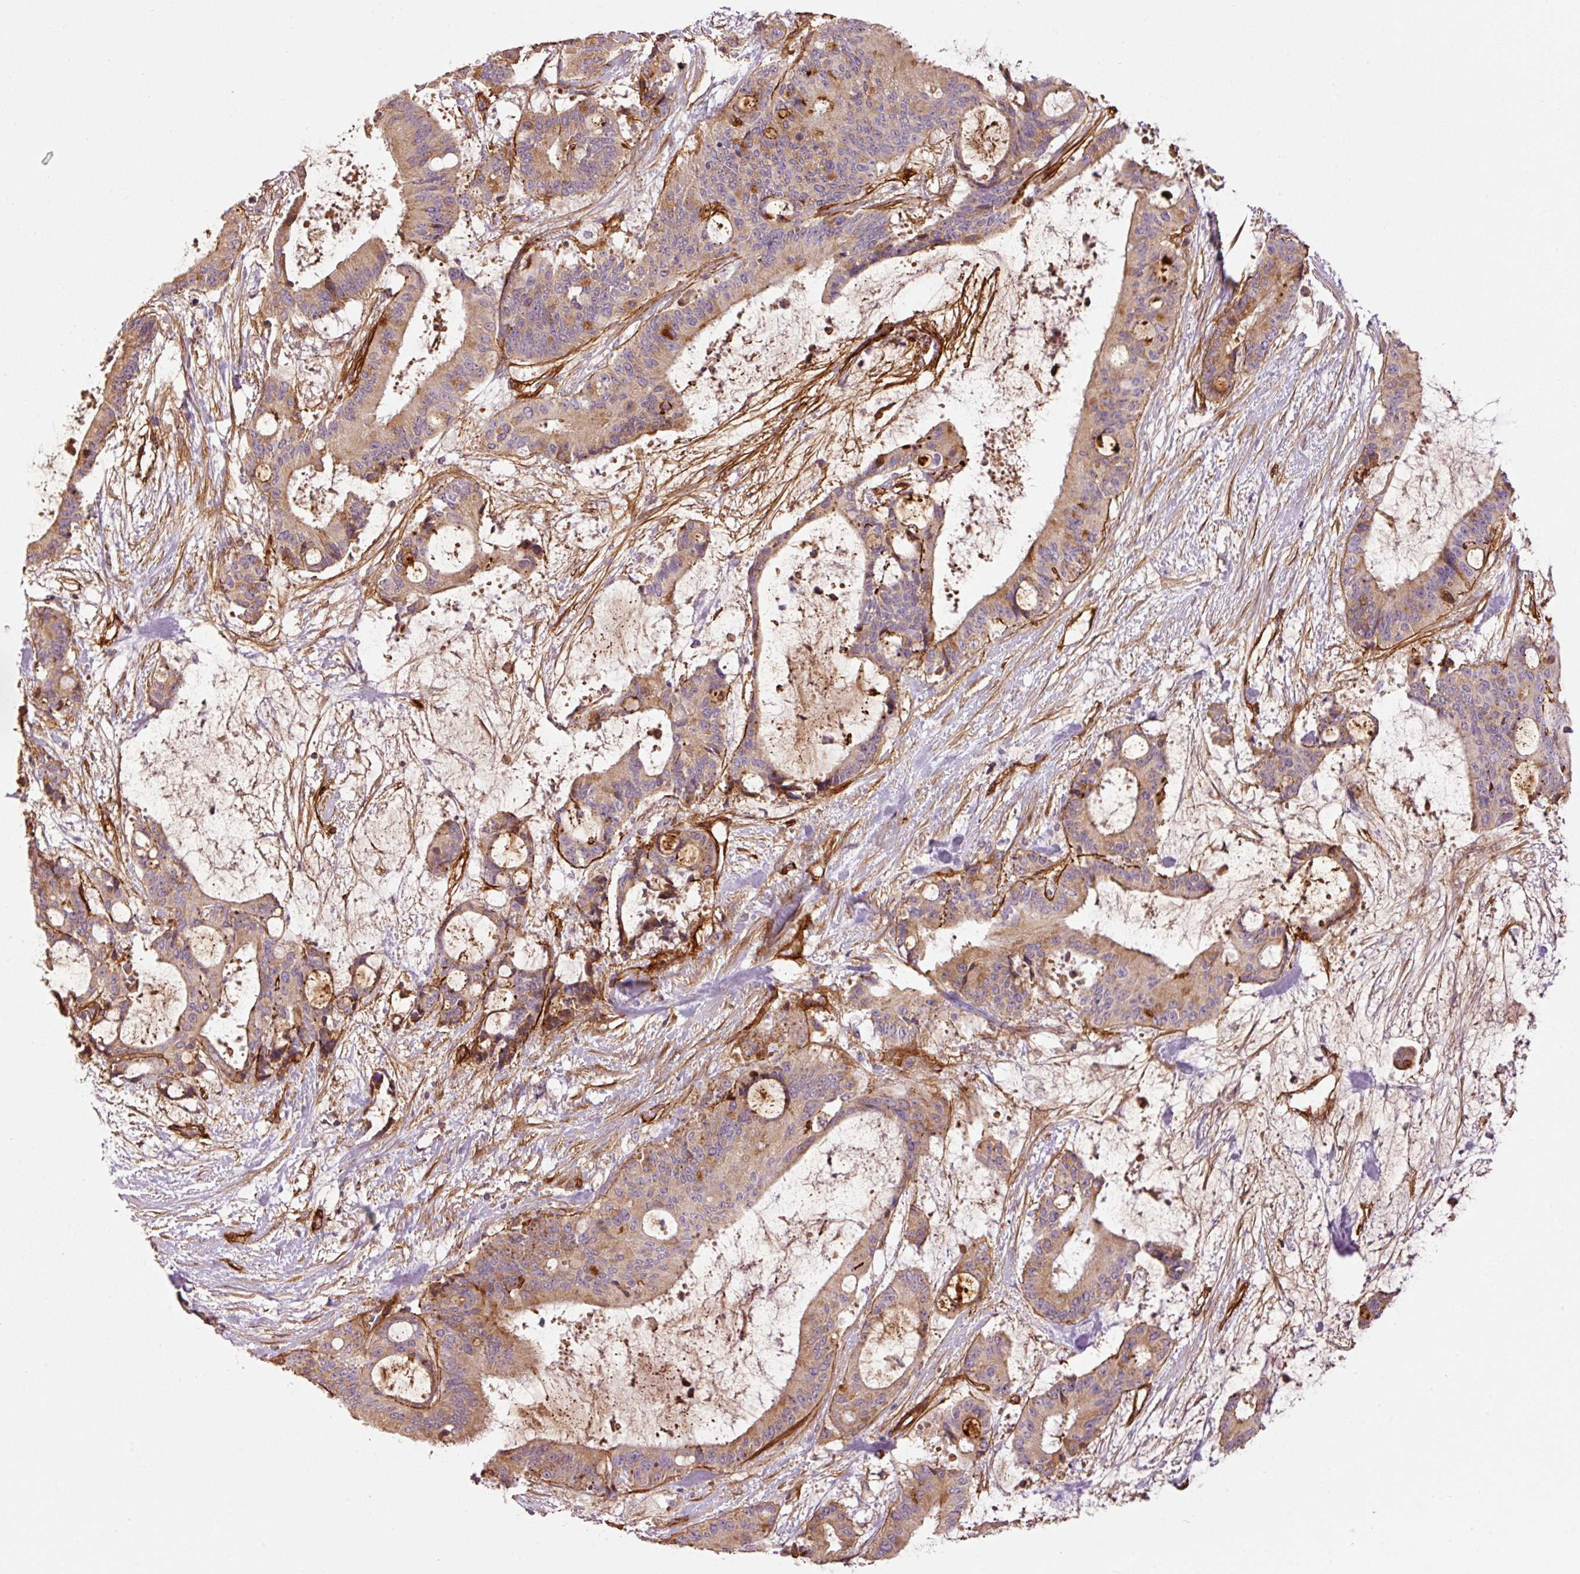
{"staining": {"intensity": "moderate", "quantity": "25%-75%", "location": "cytoplasmic/membranous"}, "tissue": "liver cancer", "cell_type": "Tumor cells", "image_type": "cancer", "snomed": [{"axis": "morphology", "description": "Normal tissue, NOS"}, {"axis": "morphology", "description": "Cholangiocarcinoma"}, {"axis": "topography", "description": "Liver"}, {"axis": "topography", "description": "Peripheral nerve tissue"}], "caption": "Moderate cytoplasmic/membranous protein expression is identified in about 25%-75% of tumor cells in liver cancer (cholangiocarcinoma). The staining was performed using DAB, with brown indicating positive protein expression. Nuclei are stained blue with hematoxylin.", "gene": "NID2", "patient": {"sex": "female", "age": 73}}